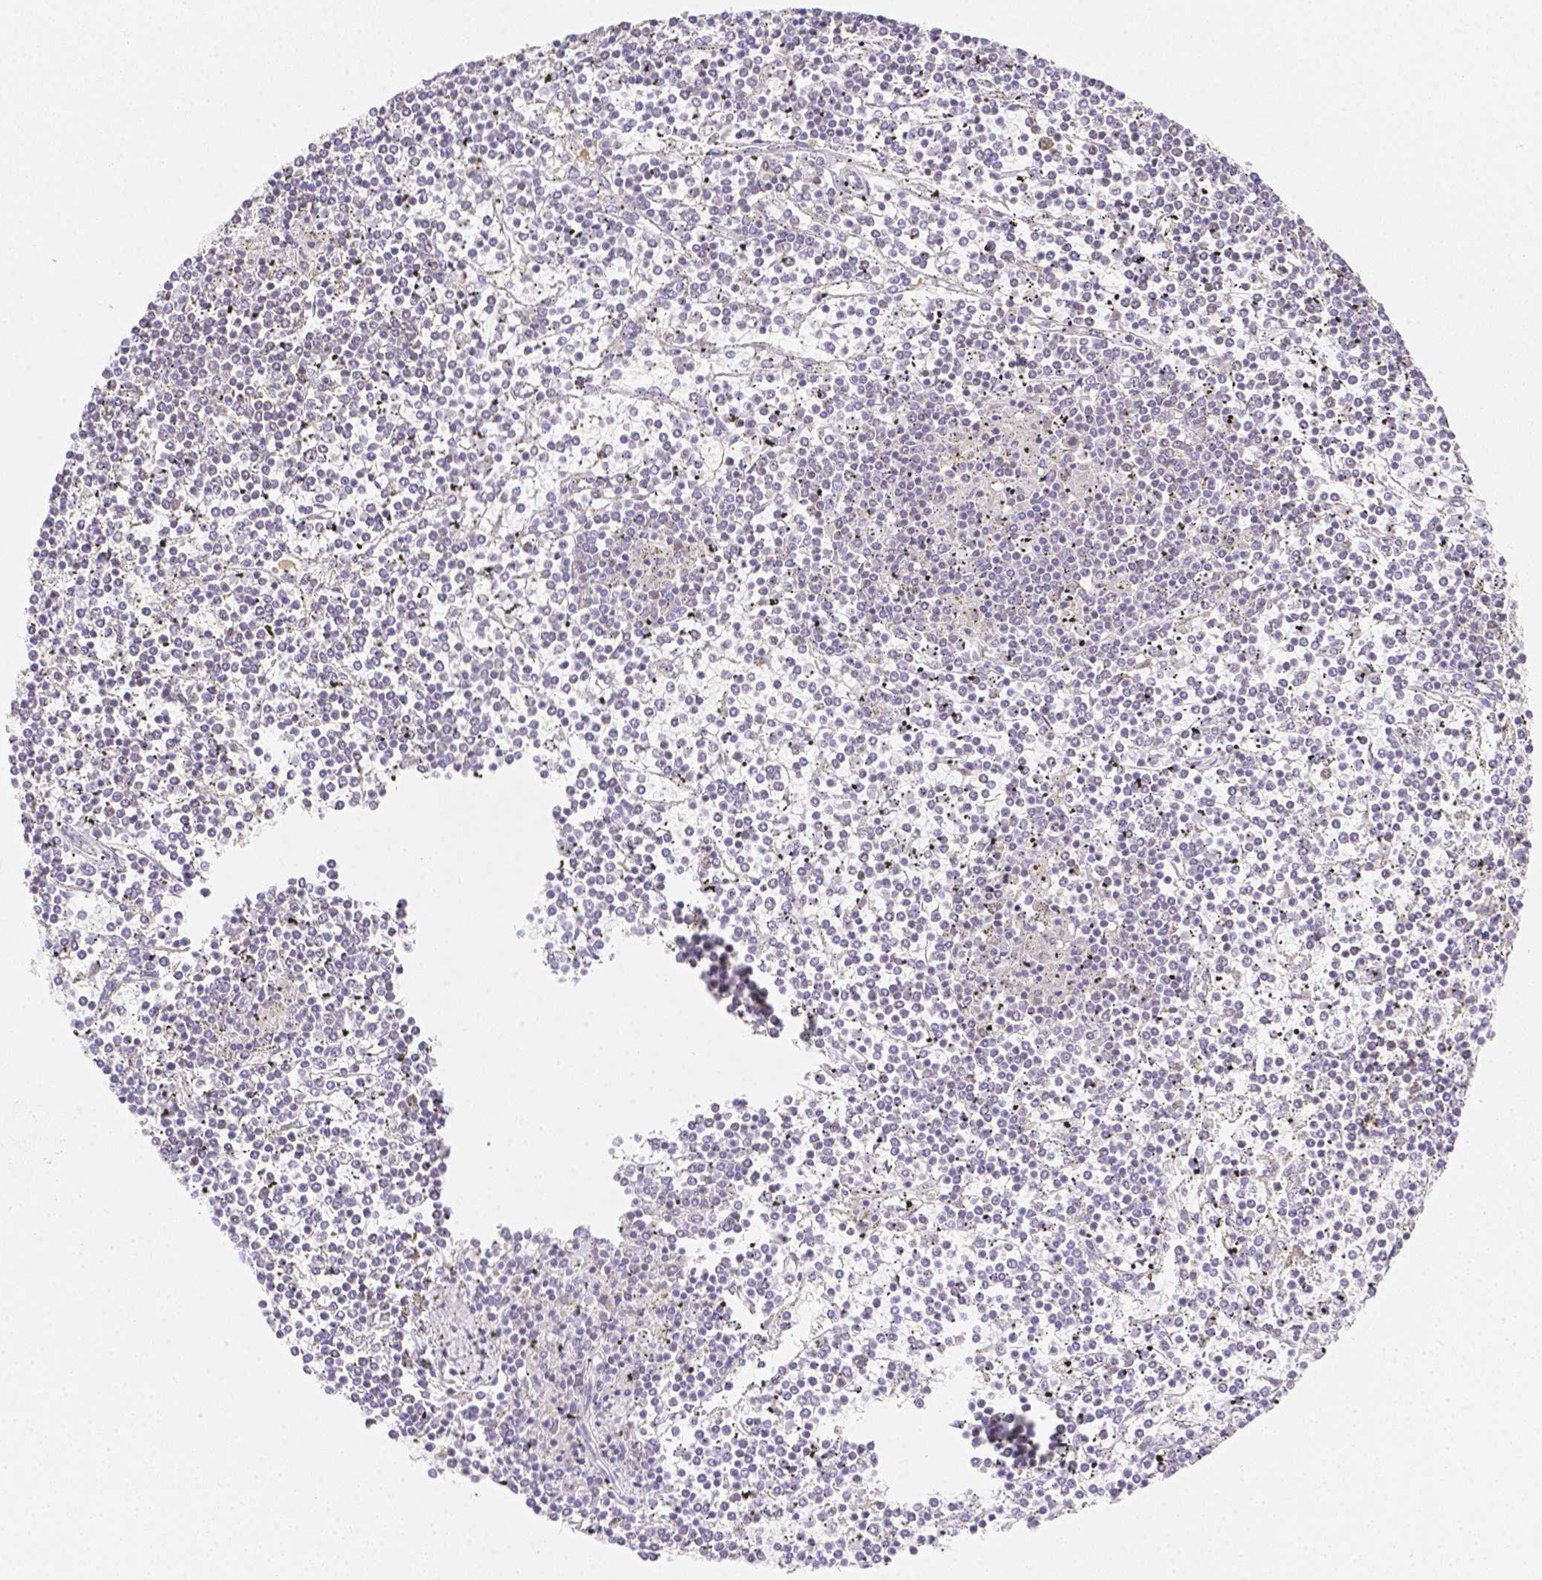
{"staining": {"intensity": "negative", "quantity": "none", "location": "none"}, "tissue": "lymphoma", "cell_type": "Tumor cells", "image_type": "cancer", "snomed": [{"axis": "morphology", "description": "Malignant lymphoma, non-Hodgkin's type, Low grade"}, {"axis": "topography", "description": "Spleen"}], "caption": "Low-grade malignant lymphoma, non-Hodgkin's type was stained to show a protein in brown. There is no significant expression in tumor cells. Nuclei are stained in blue.", "gene": "ASAH2", "patient": {"sex": "female", "age": 19}}